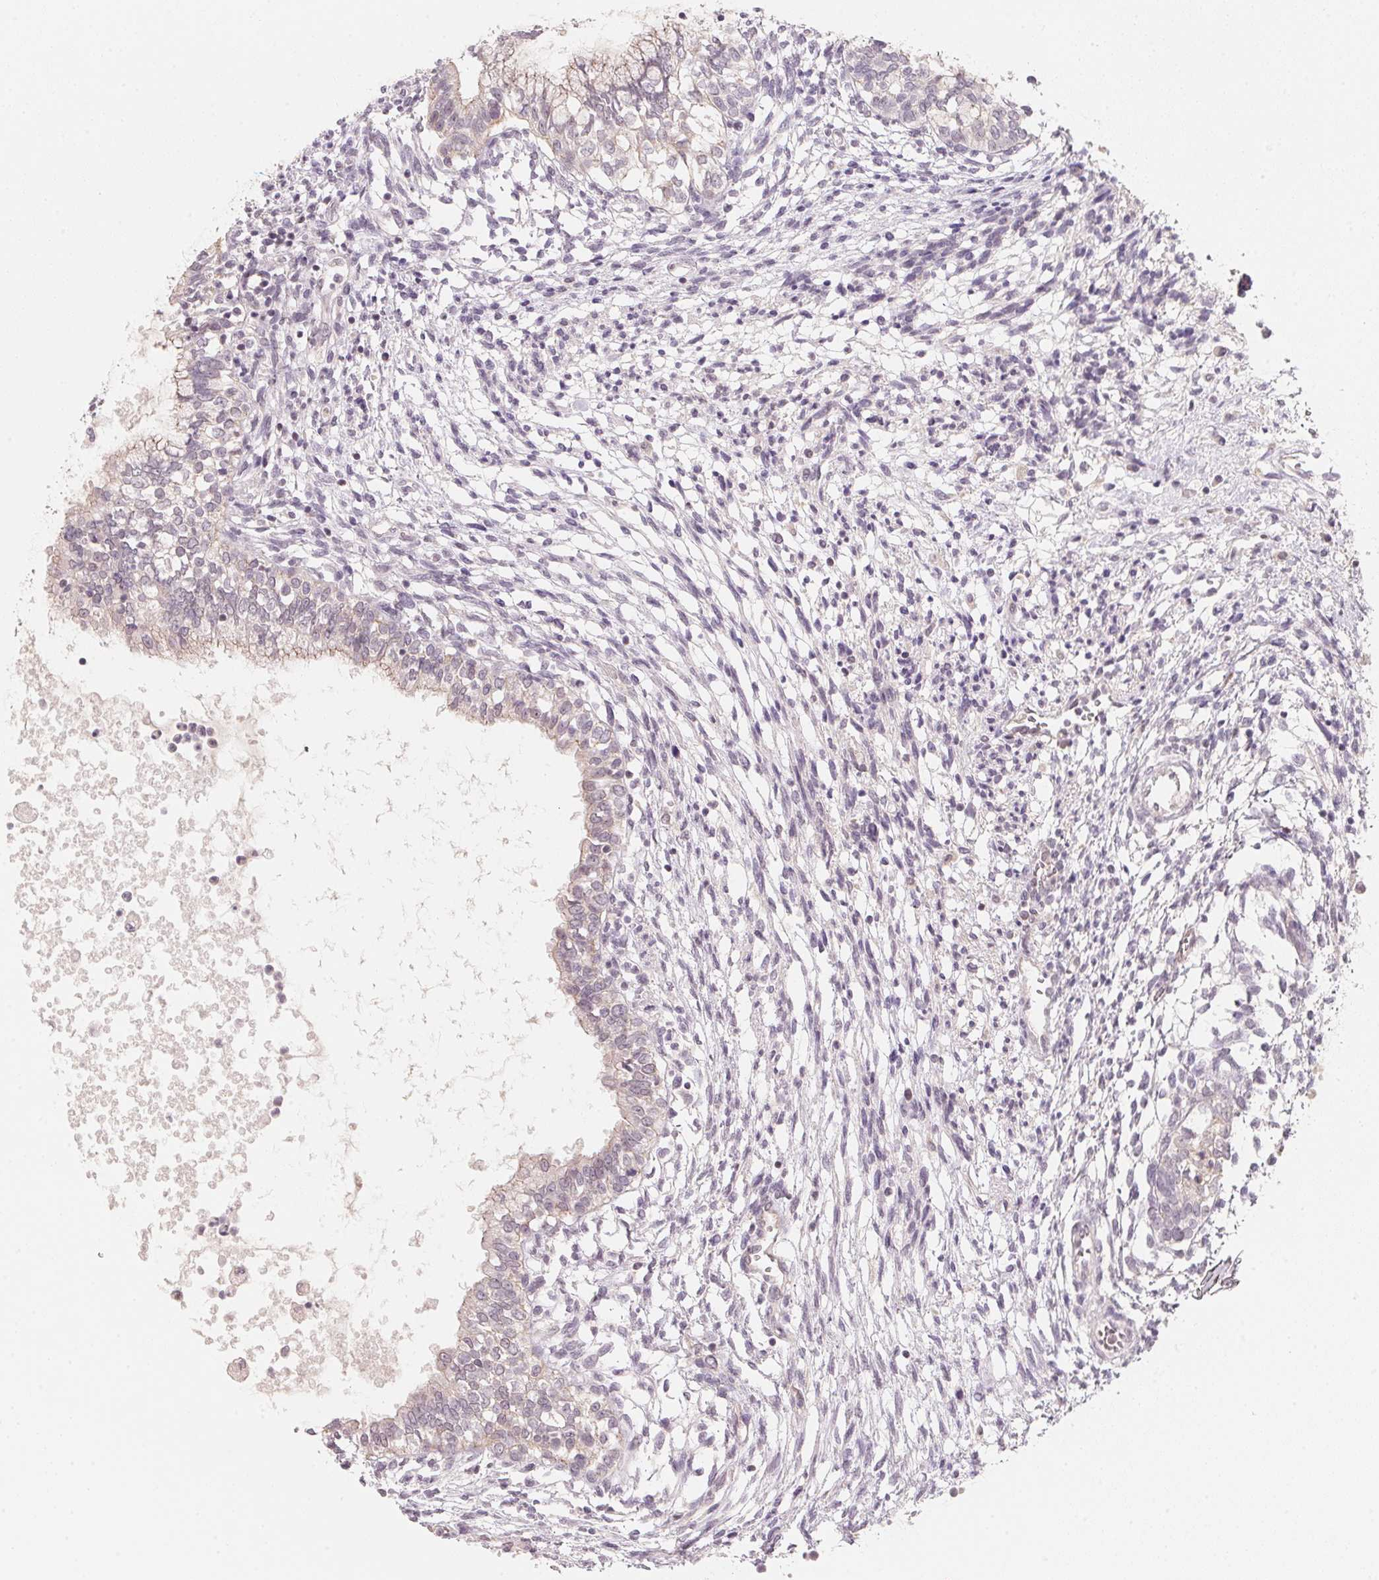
{"staining": {"intensity": "negative", "quantity": "none", "location": "none"}, "tissue": "testis cancer", "cell_type": "Tumor cells", "image_type": "cancer", "snomed": [{"axis": "morphology", "description": "Carcinoma, Embryonal, NOS"}, {"axis": "topography", "description": "Testis"}], "caption": "This is an immunohistochemistry image of testis cancer (embryonal carcinoma). There is no positivity in tumor cells.", "gene": "ANKRD31", "patient": {"sex": "male", "age": 37}}